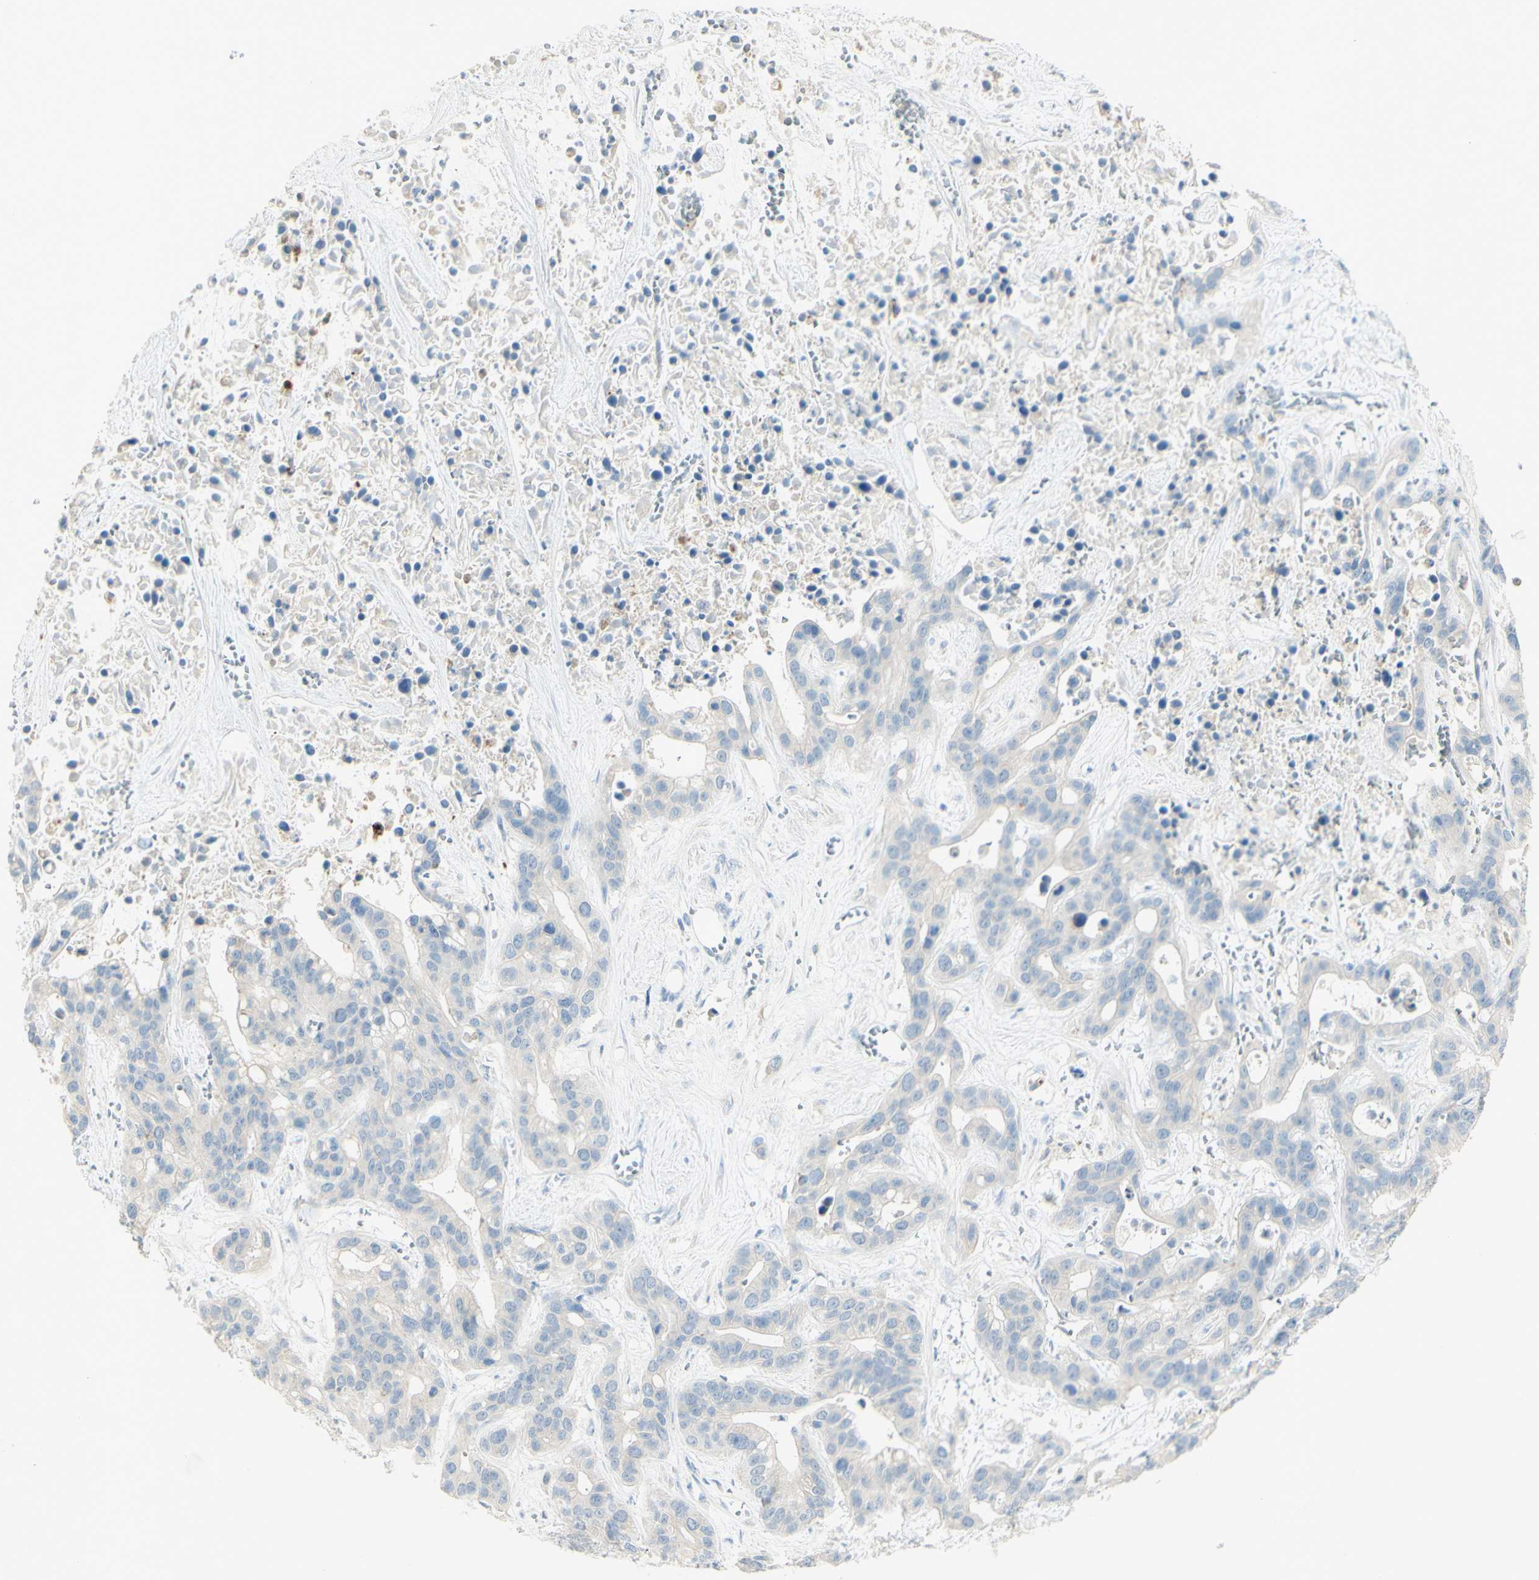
{"staining": {"intensity": "negative", "quantity": "none", "location": "none"}, "tissue": "liver cancer", "cell_type": "Tumor cells", "image_type": "cancer", "snomed": [{"axis": "morphology", "description": "Cholangiocarcinoma"}, {"axis": "topography", "description": "Liver"}], "caption": "DAB immunohistochemical staining of human liver cancer shows no significant expression in tumor cells.", "gene": "ART3", "patient": {"sex": "female", "age": 65}}